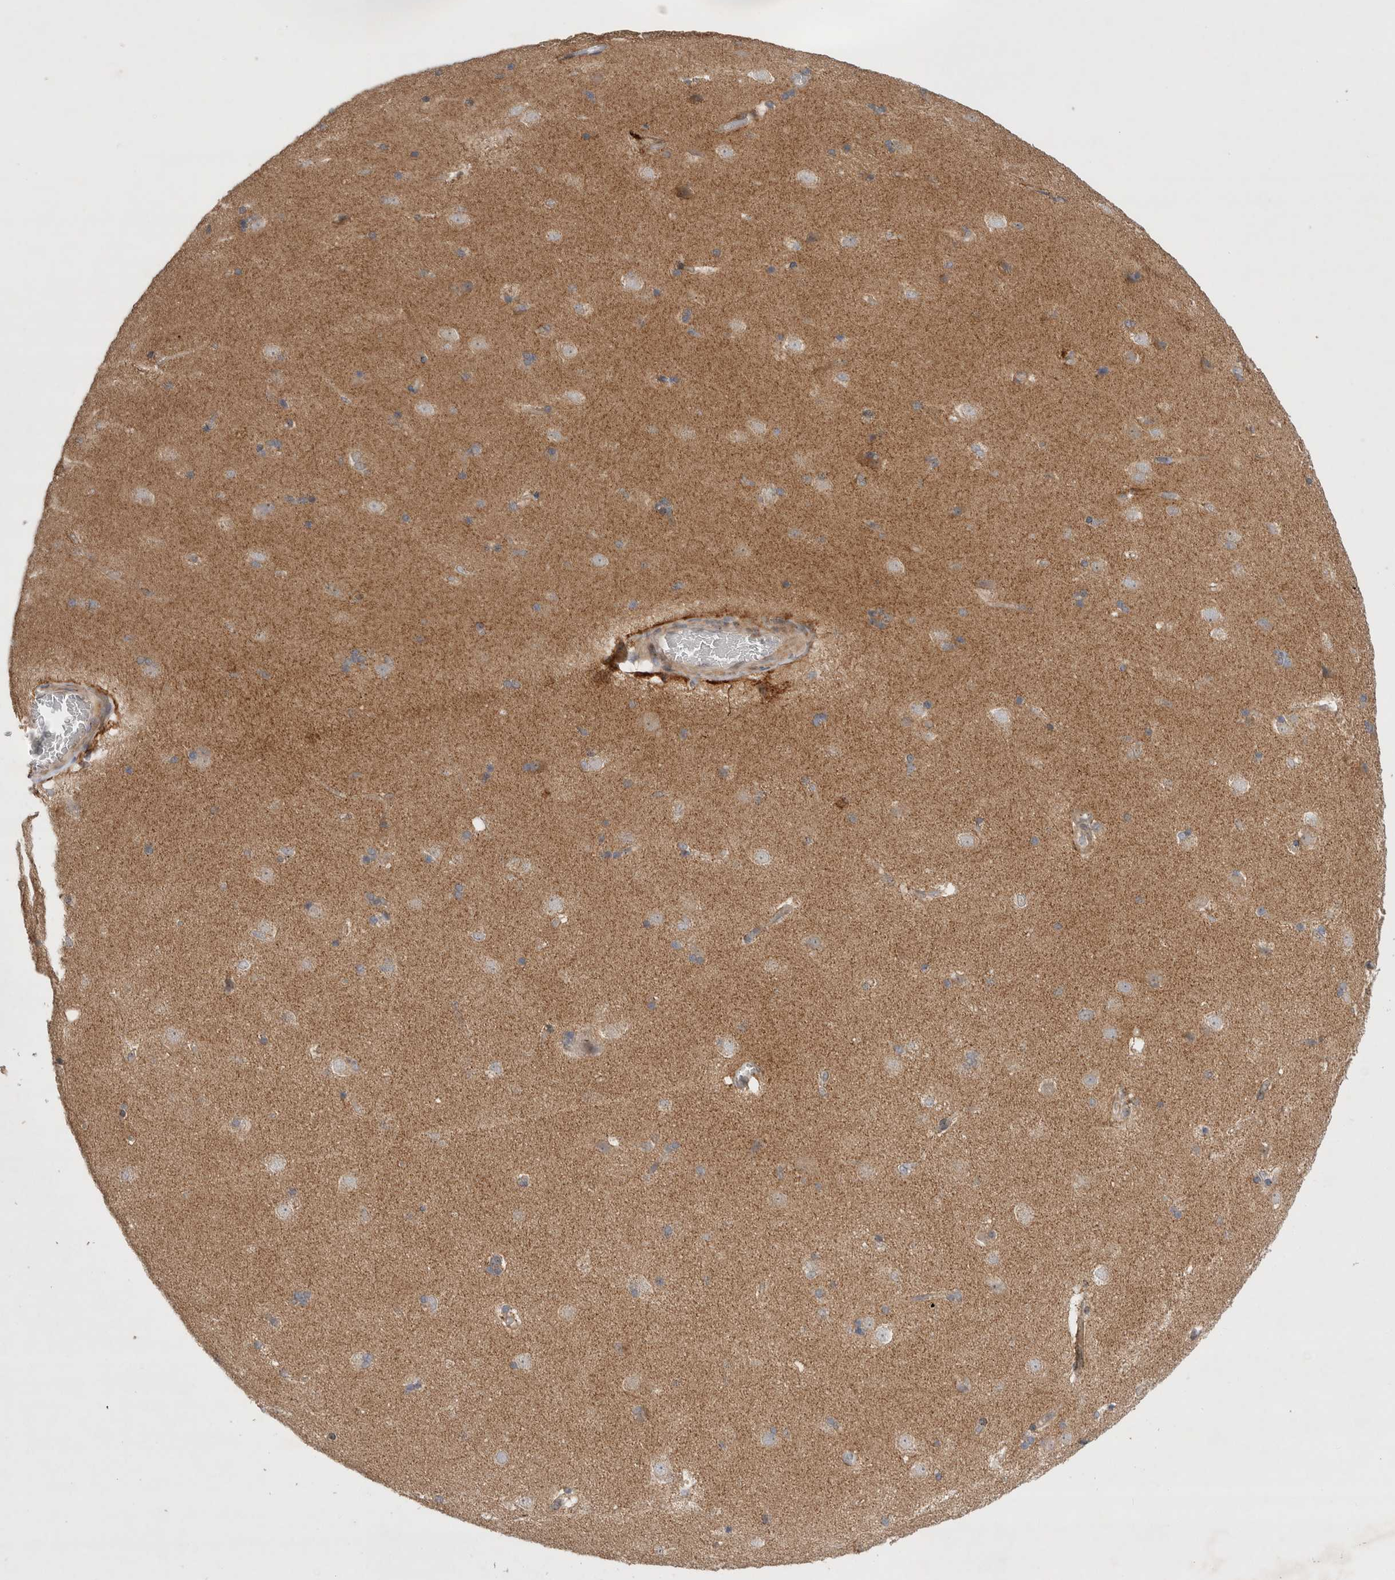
{"staining": {"intensity": "moderate", "quantity": "<25%", "location": "cytoplasmic/membranous"}, "tissue": "caudate", "cell_type": "Glial cells", "image_type": "normal", "snomed": [{"axis": "morphology", "description": "Normal tissue, NOS"}, {"axis": "topography", "description": "Lateral ventricle wall"}], "caption": "Immunohistochemistry (IHC) staining of unremarkable caudate, which displays low levels of moderate cytoplasmic/membranous staining in about <25% of glial cells indicating moderate cytoplasmic/membranous protein staining. The staining was performed using DAB (brown) for protein detection and nuclei were counterstained in hematoxylin (blue).", "gene": "SLC29A1", "patient": {"sex": "female", "age": 19}}